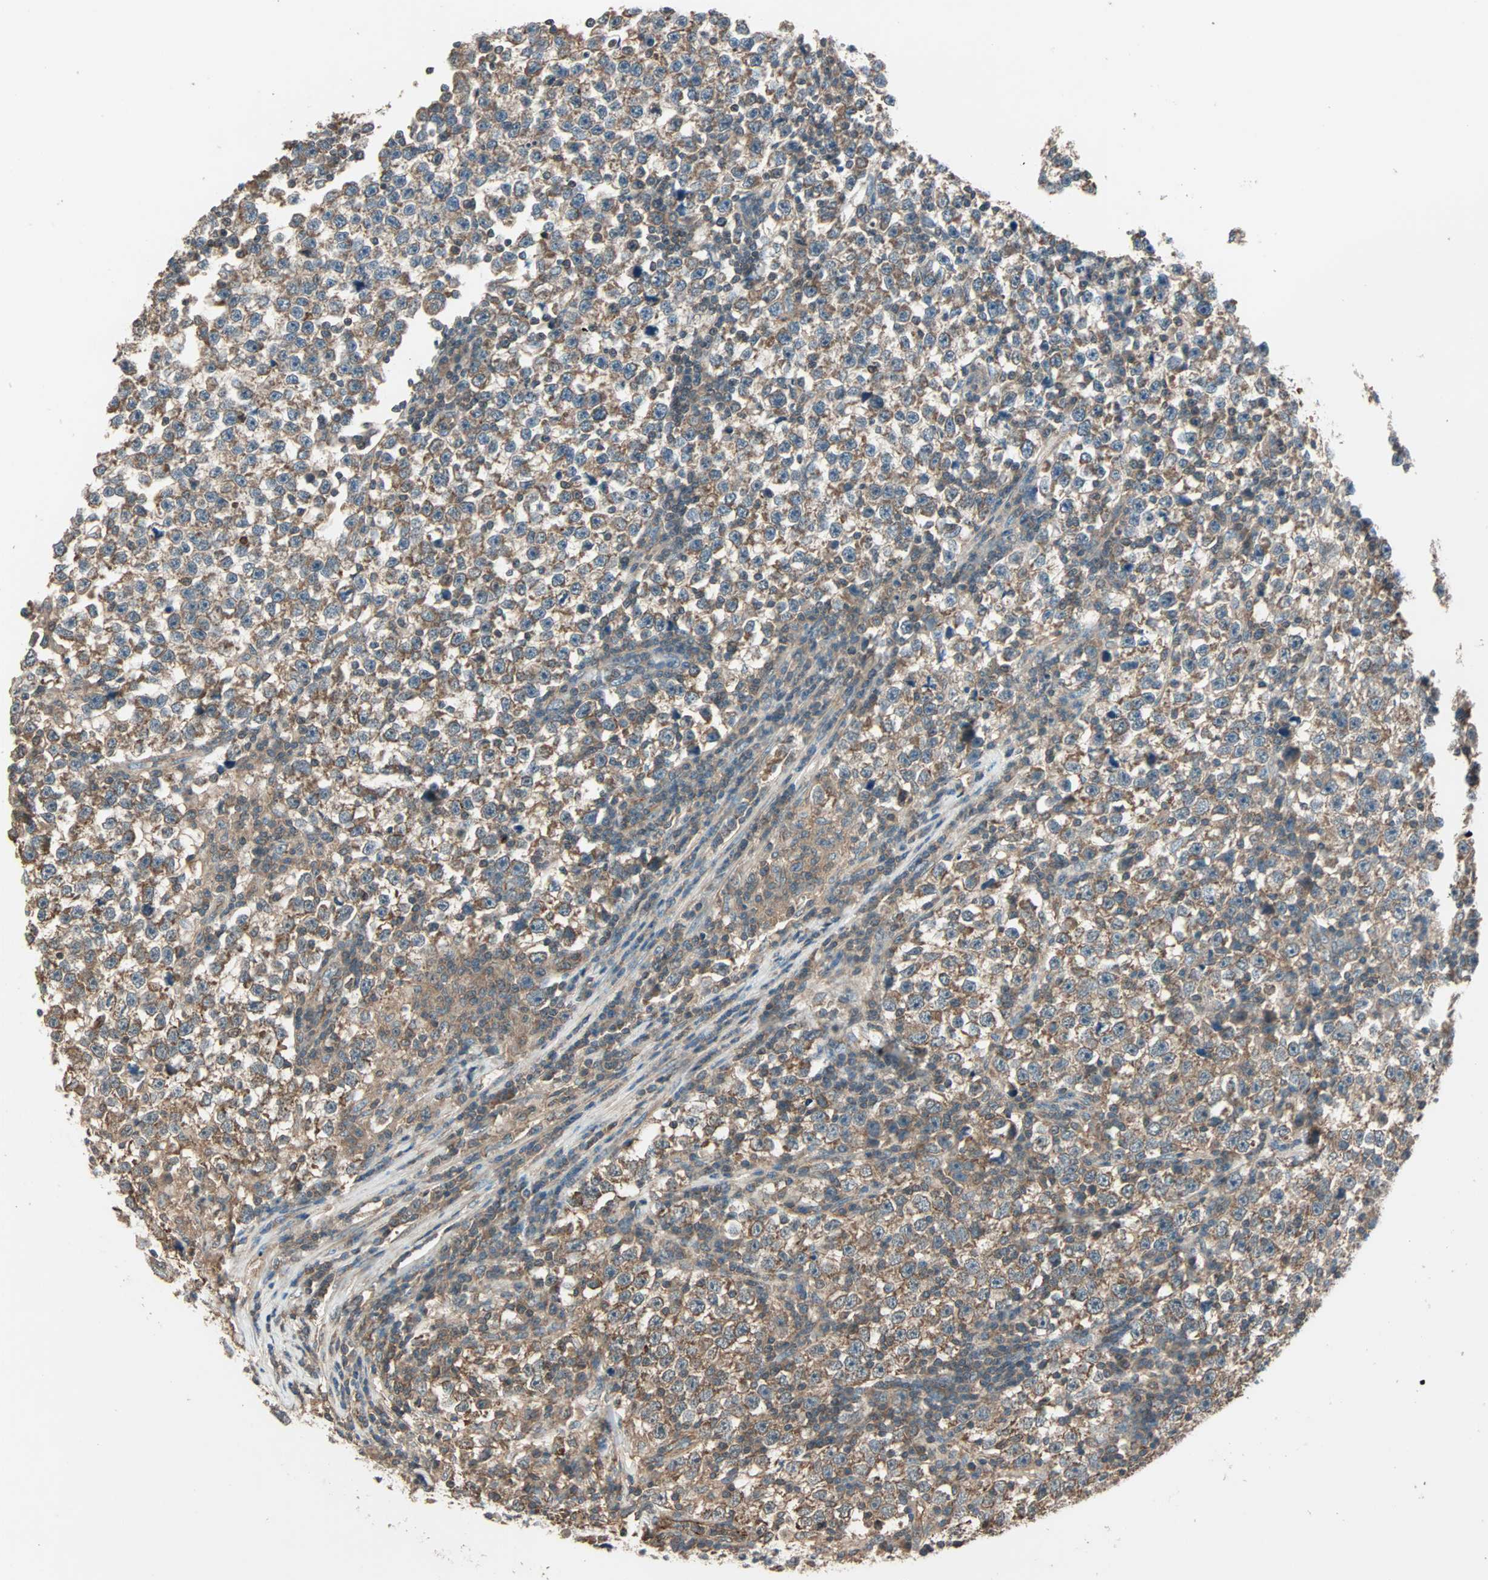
{"staining": {"intensity": "moderate", "quantity": ">75%", "location": "cytoplasmic/membranous"}, "tissue": "testis cancer", "cell_type": "Tumor cells", "image_type": "cancer", "snomed": [{"axis": "morphology", "description": "Seminoma, NOS"}, {"axis": "topography", "description": "Testis"}], "caption": "IHC (DAB (3,3'-diaminobenzidine)) staining of testis cancer demonstrates moderate cytoplasmic/membranous protein expression in approximately >75% of tumor cells. (Brightfield microscopy of DAB IHC at high magnification).", "gene": "MAP3K21", "patient": {"sex": "male", "age": 43}}